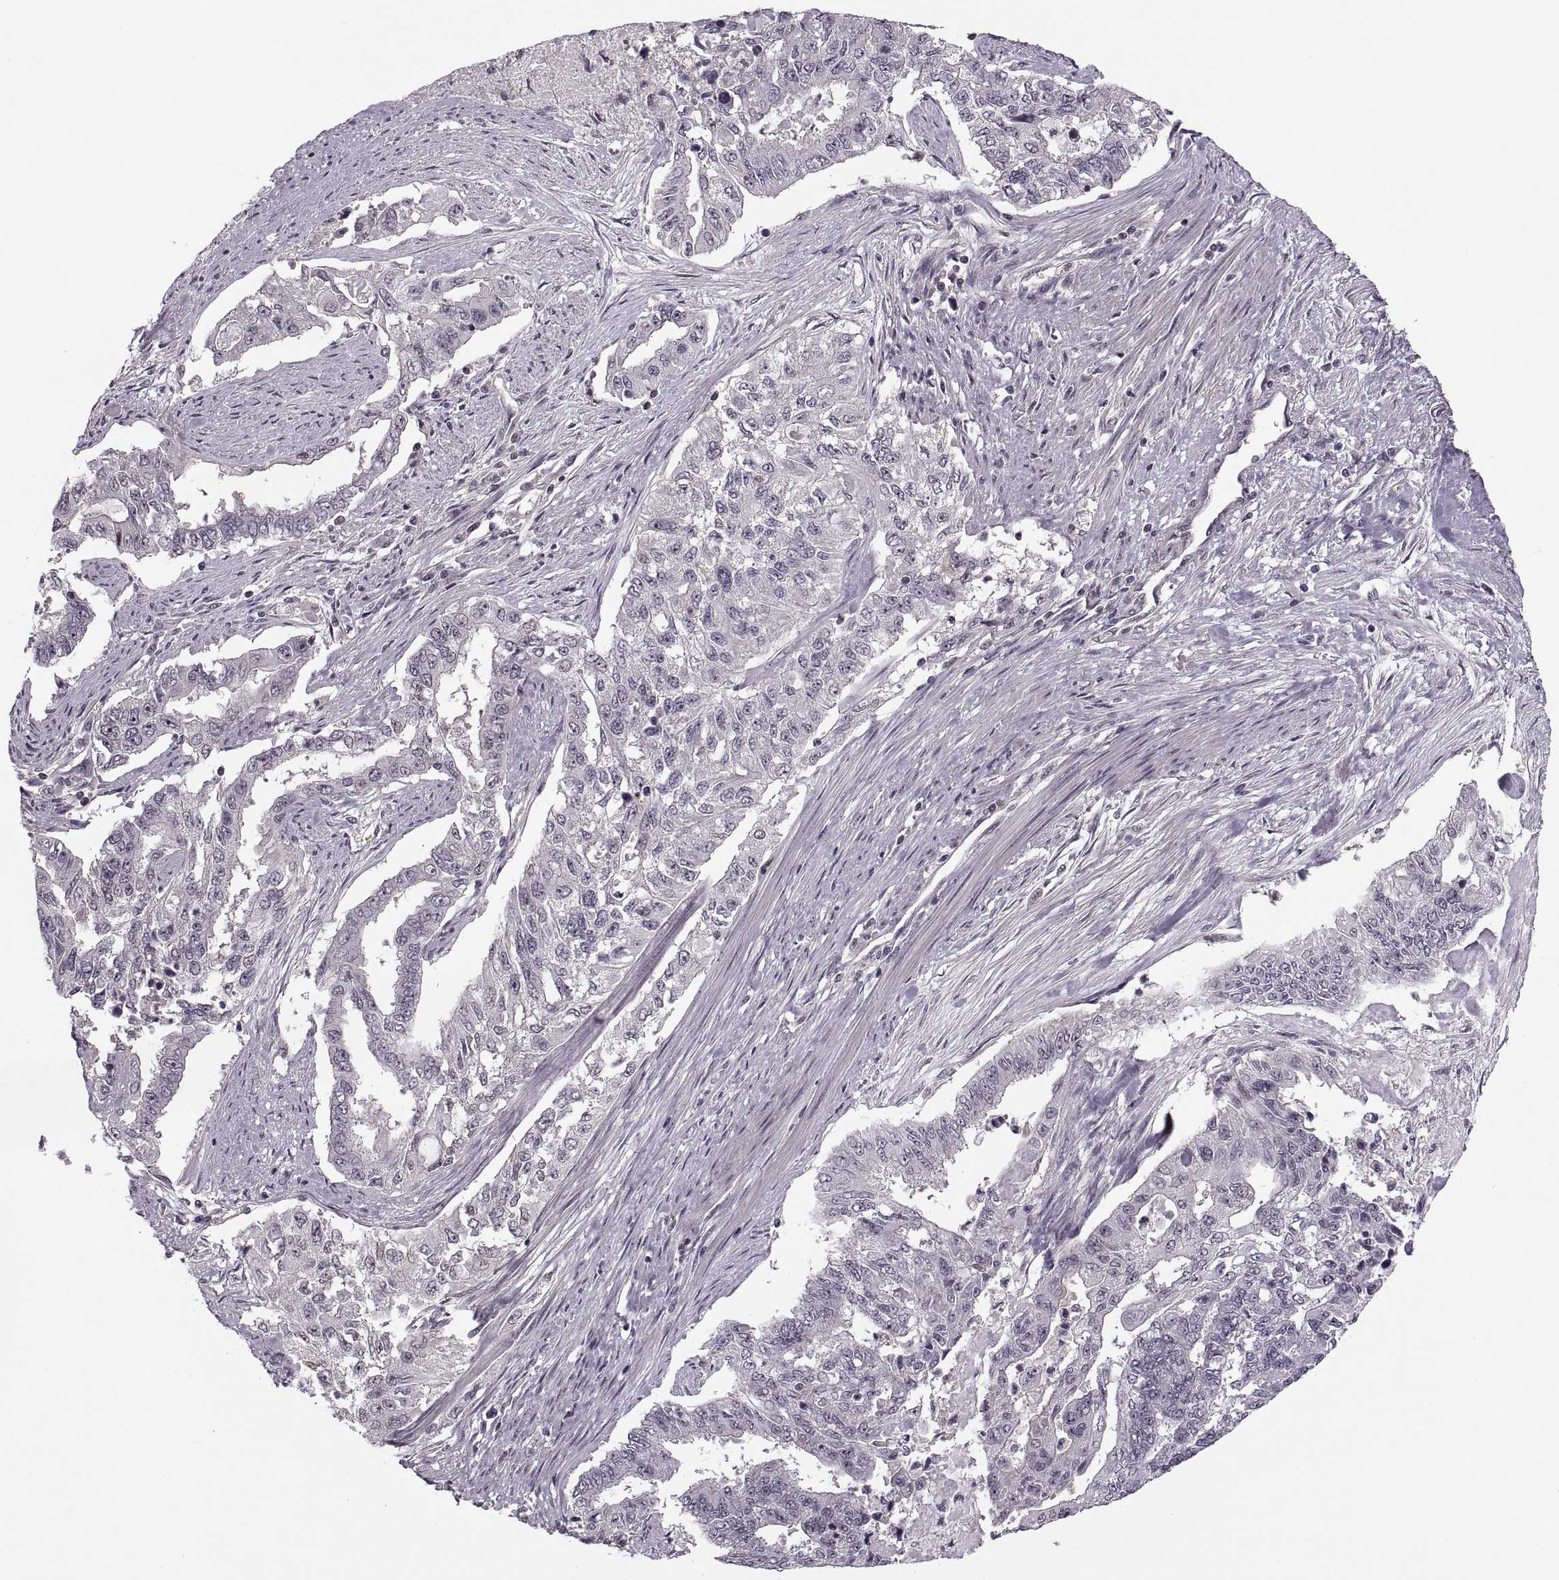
{"staining": {"intensity": "negative", "quantity": "none", "location": "none"}, "tissue": "endometrial cancer", "cell_type": "Tumor cells", "image_type": "cancer", "snomed": [{"axis": "morphology", "description": "Adenocarcinoma, NOS"}, {"axis": "topography", "description": "Uterus"}], "caption": "Protein analysis of endometrial cancer demonstrates no significant expression in tumor cells.", "gene": "LUZP2", "patient": {"sex": "female", "age": 59}}